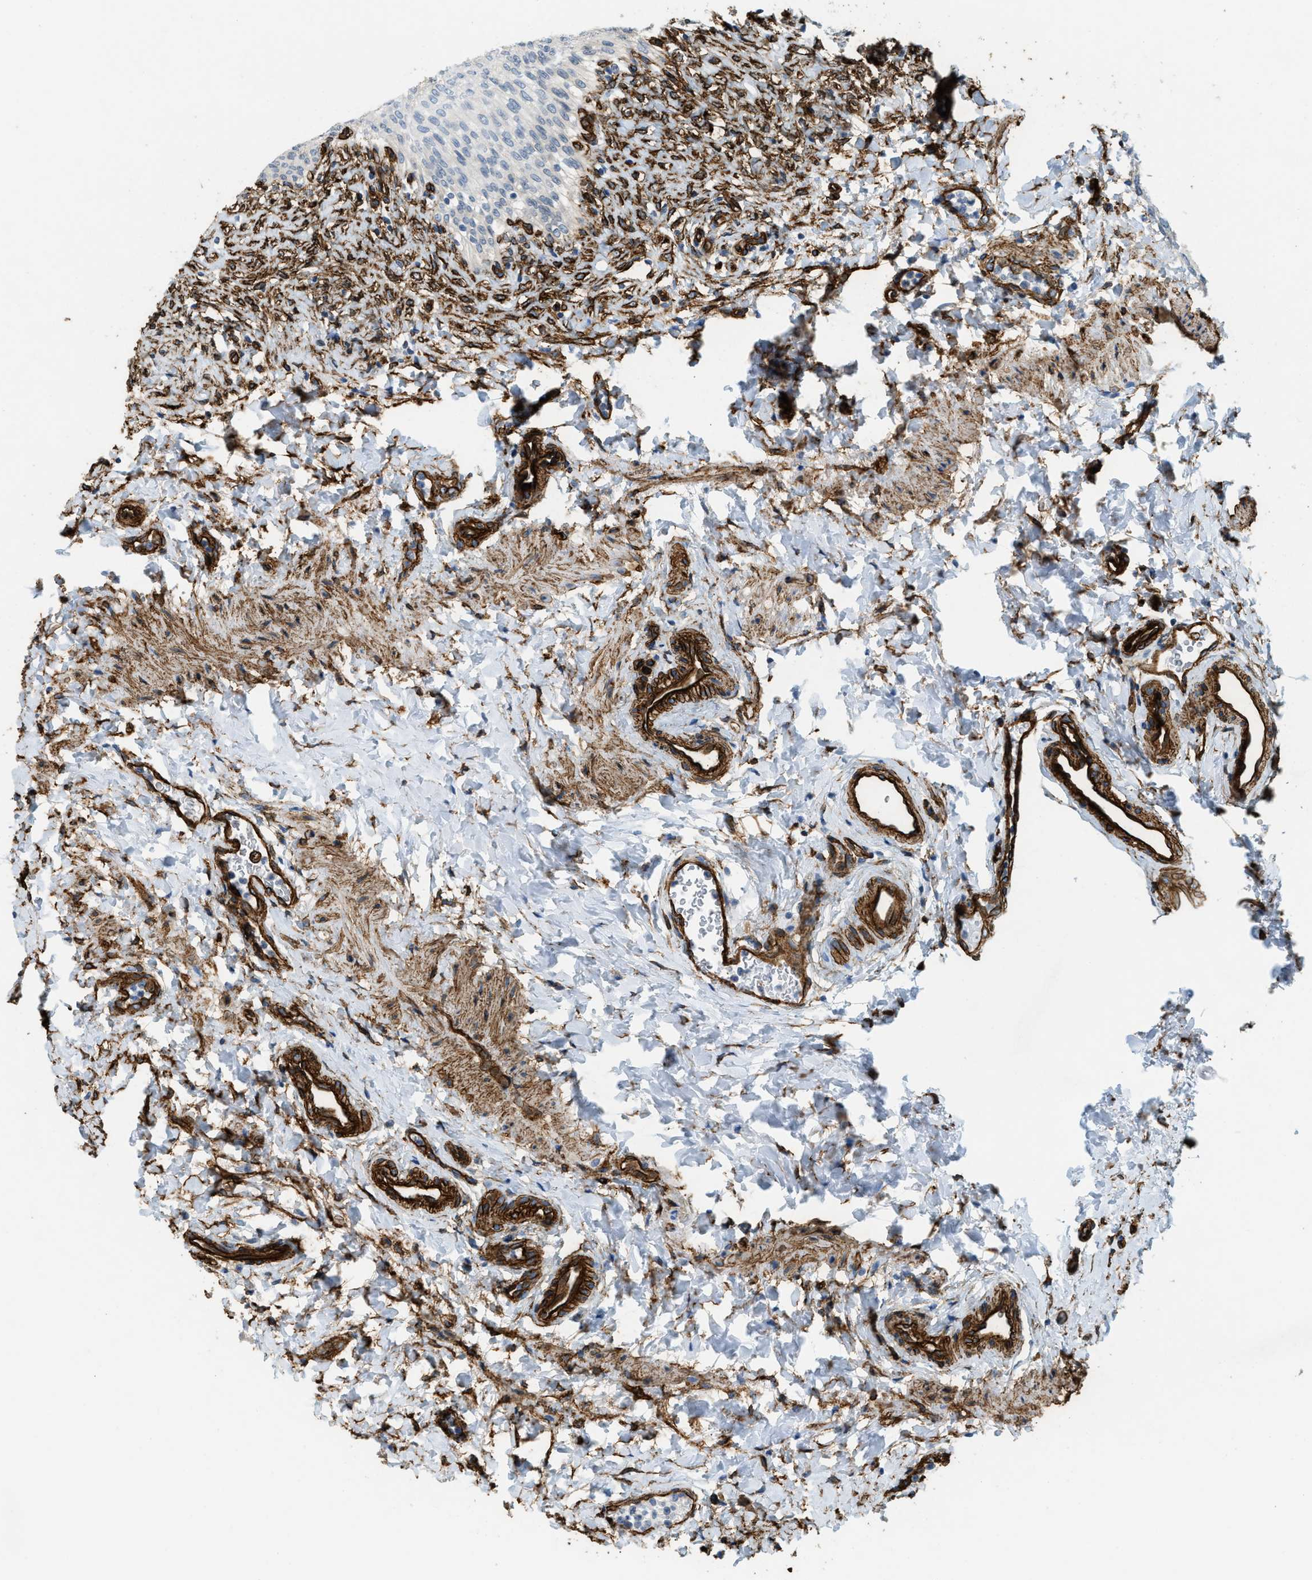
{"staining": {"intensity": "moderate", "quantity": "<25%", "location": "cytoplasmic/membranous"}, "tissue": "urinary bladder", "cell_type": "Urothelial cells", "image_type": "normal", "snomed": [{"axis": "morphology", "description": "Urothelial carcinoma, High grade"}, {"axis": "topography", "description": "Urinary bladder"}], "caption": "Unremarkable urinary bladder demonstrates moderate cytoplasmic/membranous expression in approximately <25% of urothelial cells, visualized by immunohistochemistry.", "gene": "TMEM43", "patient": {"sex": "male", "age": 46}}